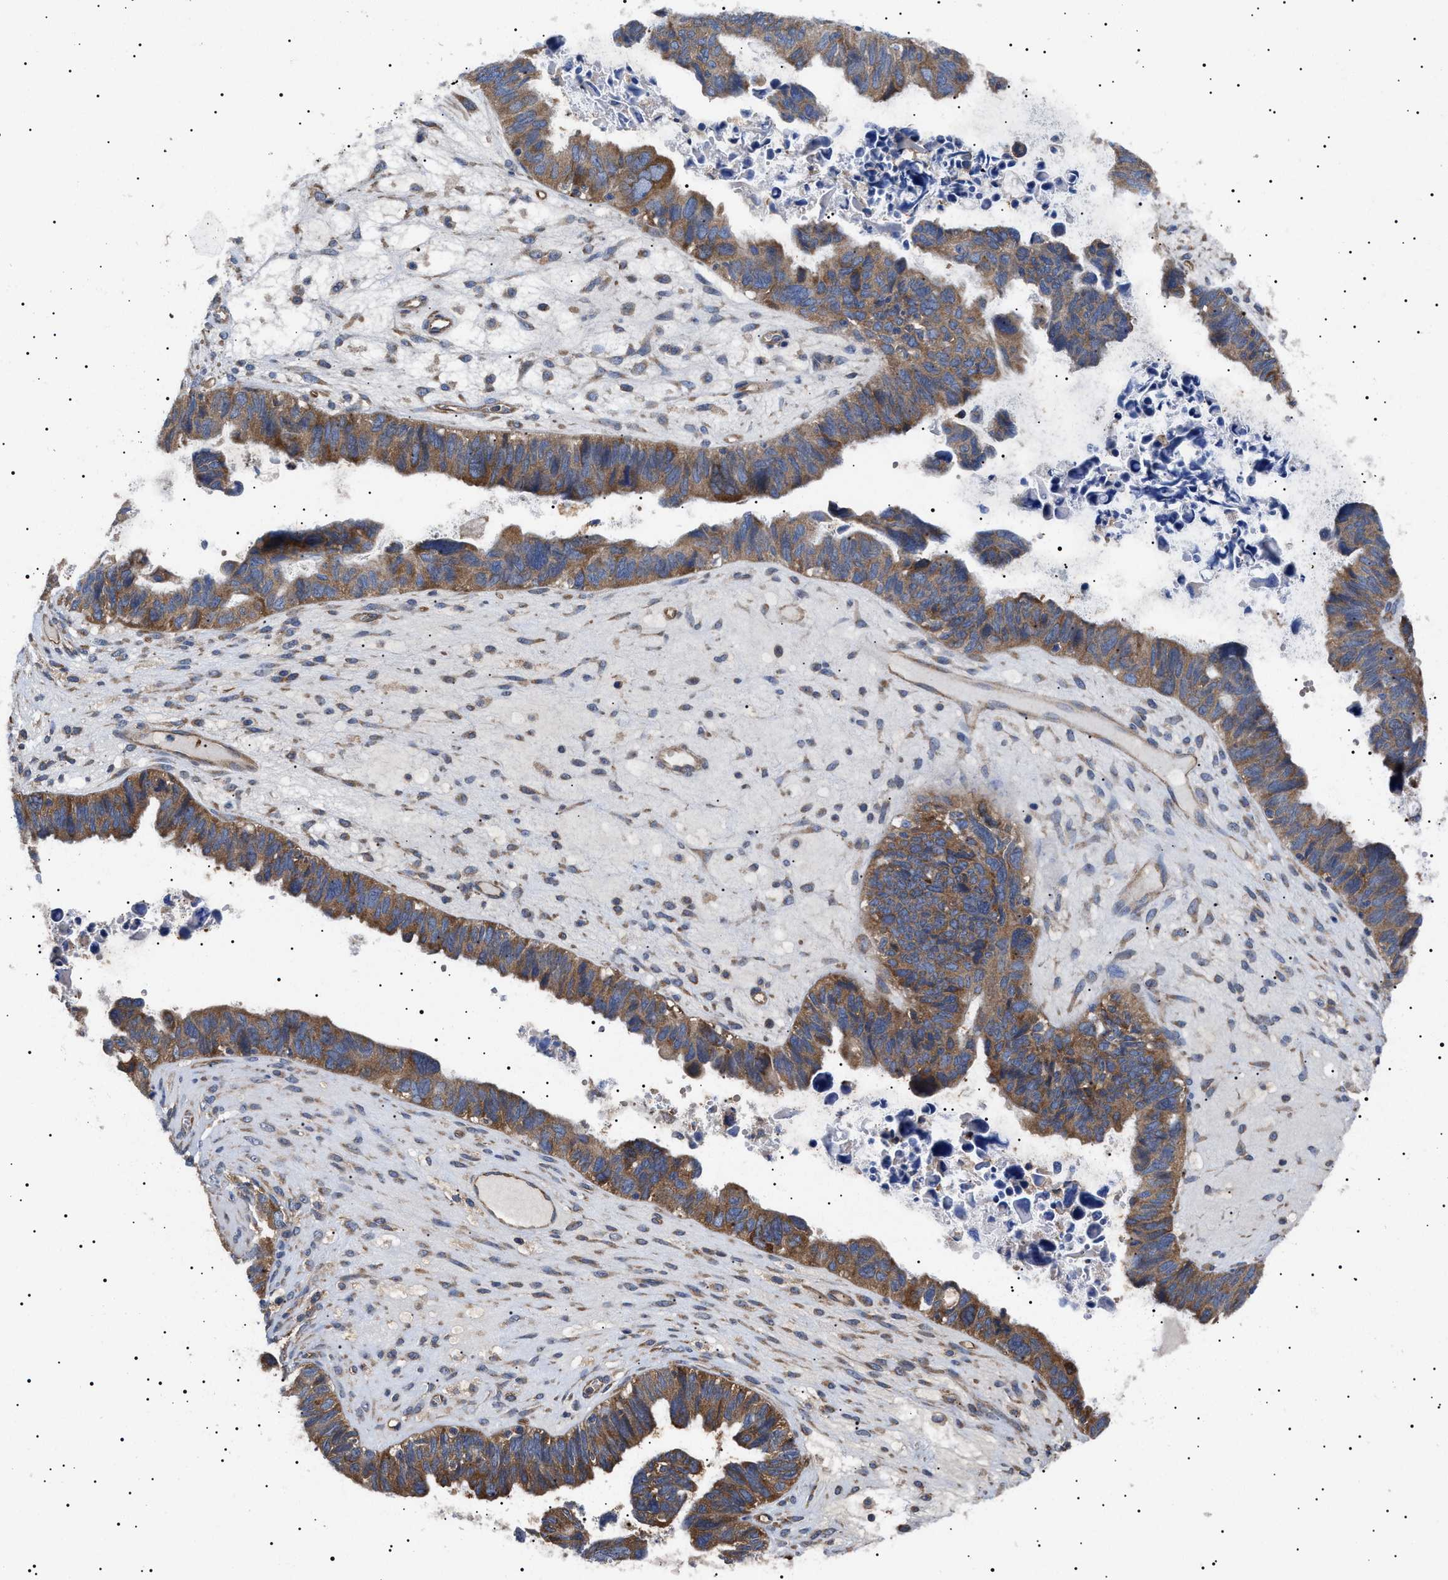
{"staining": {"intensity": "moderate", "quantity": ">75%", "location": "cytoplasmic/membranous"}, "tissue": "ovarian cancer", "cell_type": "Tumor cells", "image_type": "cancer", "snomed": [{"axis": "morphology", "description": "Cystadenocarcinoma, serous, NOS"}, {"axis": "topography", "description": "Ovary"}], "caption": "Immunohistochemical staining of human ovarian serous cystadenocarcinoma shows medium levels of moderate cytoplasmic/membranous protein staining in about >75% of tumor cells.", "gene": "TPP2", "patient": {"sex": "female", "age": 79}}